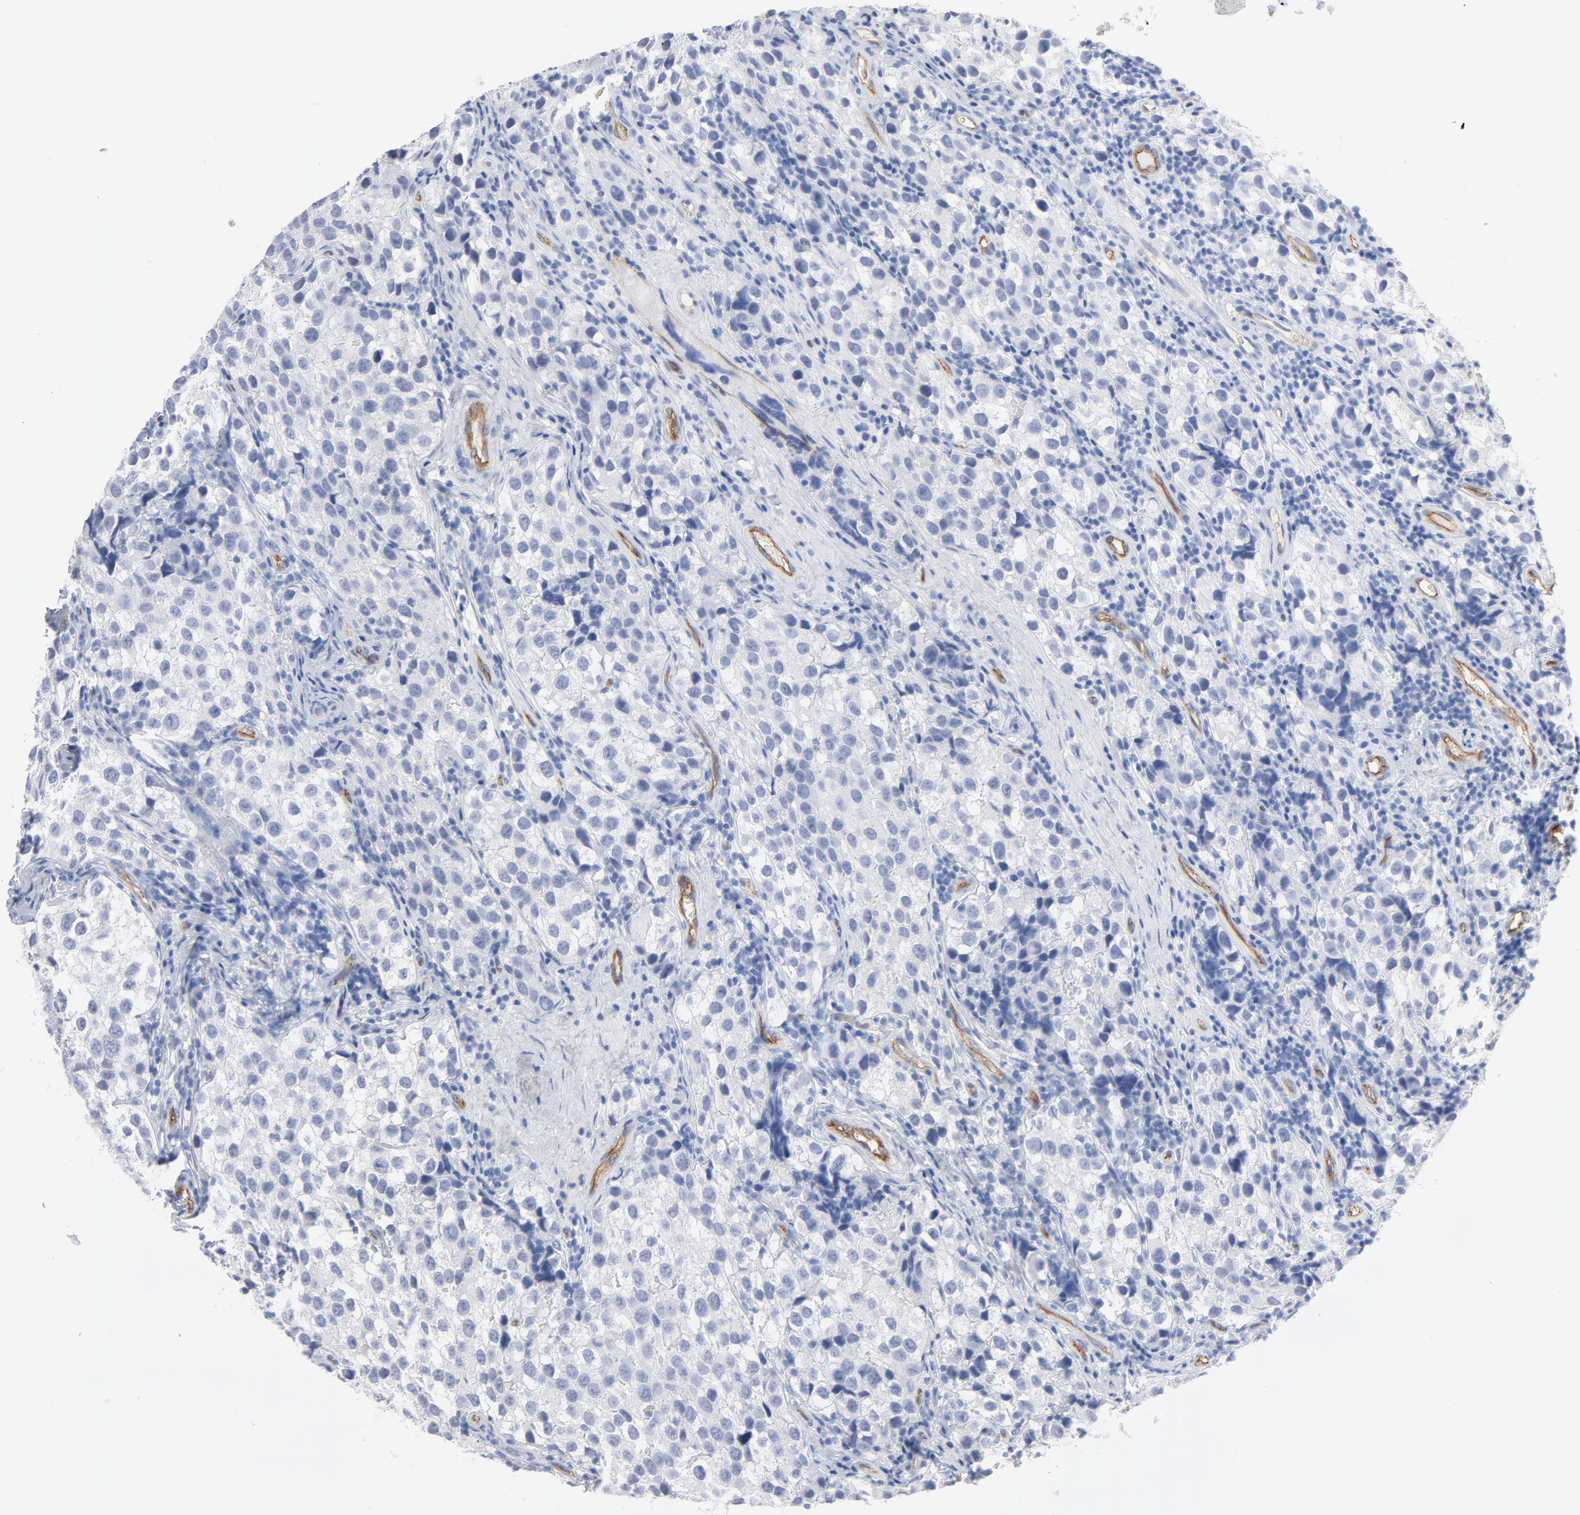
{"staining": {"intensity": "negative", "quantity": "none", "location": "none"}, "tissue": "testis cancer", "cell_type": "Tumor cells", "image_type": "cancer", "snomed": [{"axis": "morphology", "description": "Seminoma, NOS"}, {"axis": "topography", "description": "Testis"}], "caption": "Immunohistochemistry photomicrograph of neoplastic tissue: testis cancer stained with DAB (3,3'-diaminobenzidine) demonstrates no significant protein positivity in tumor cells.", "gene": "SHANK3", "patient": {"sex": "male", "age": 39}}